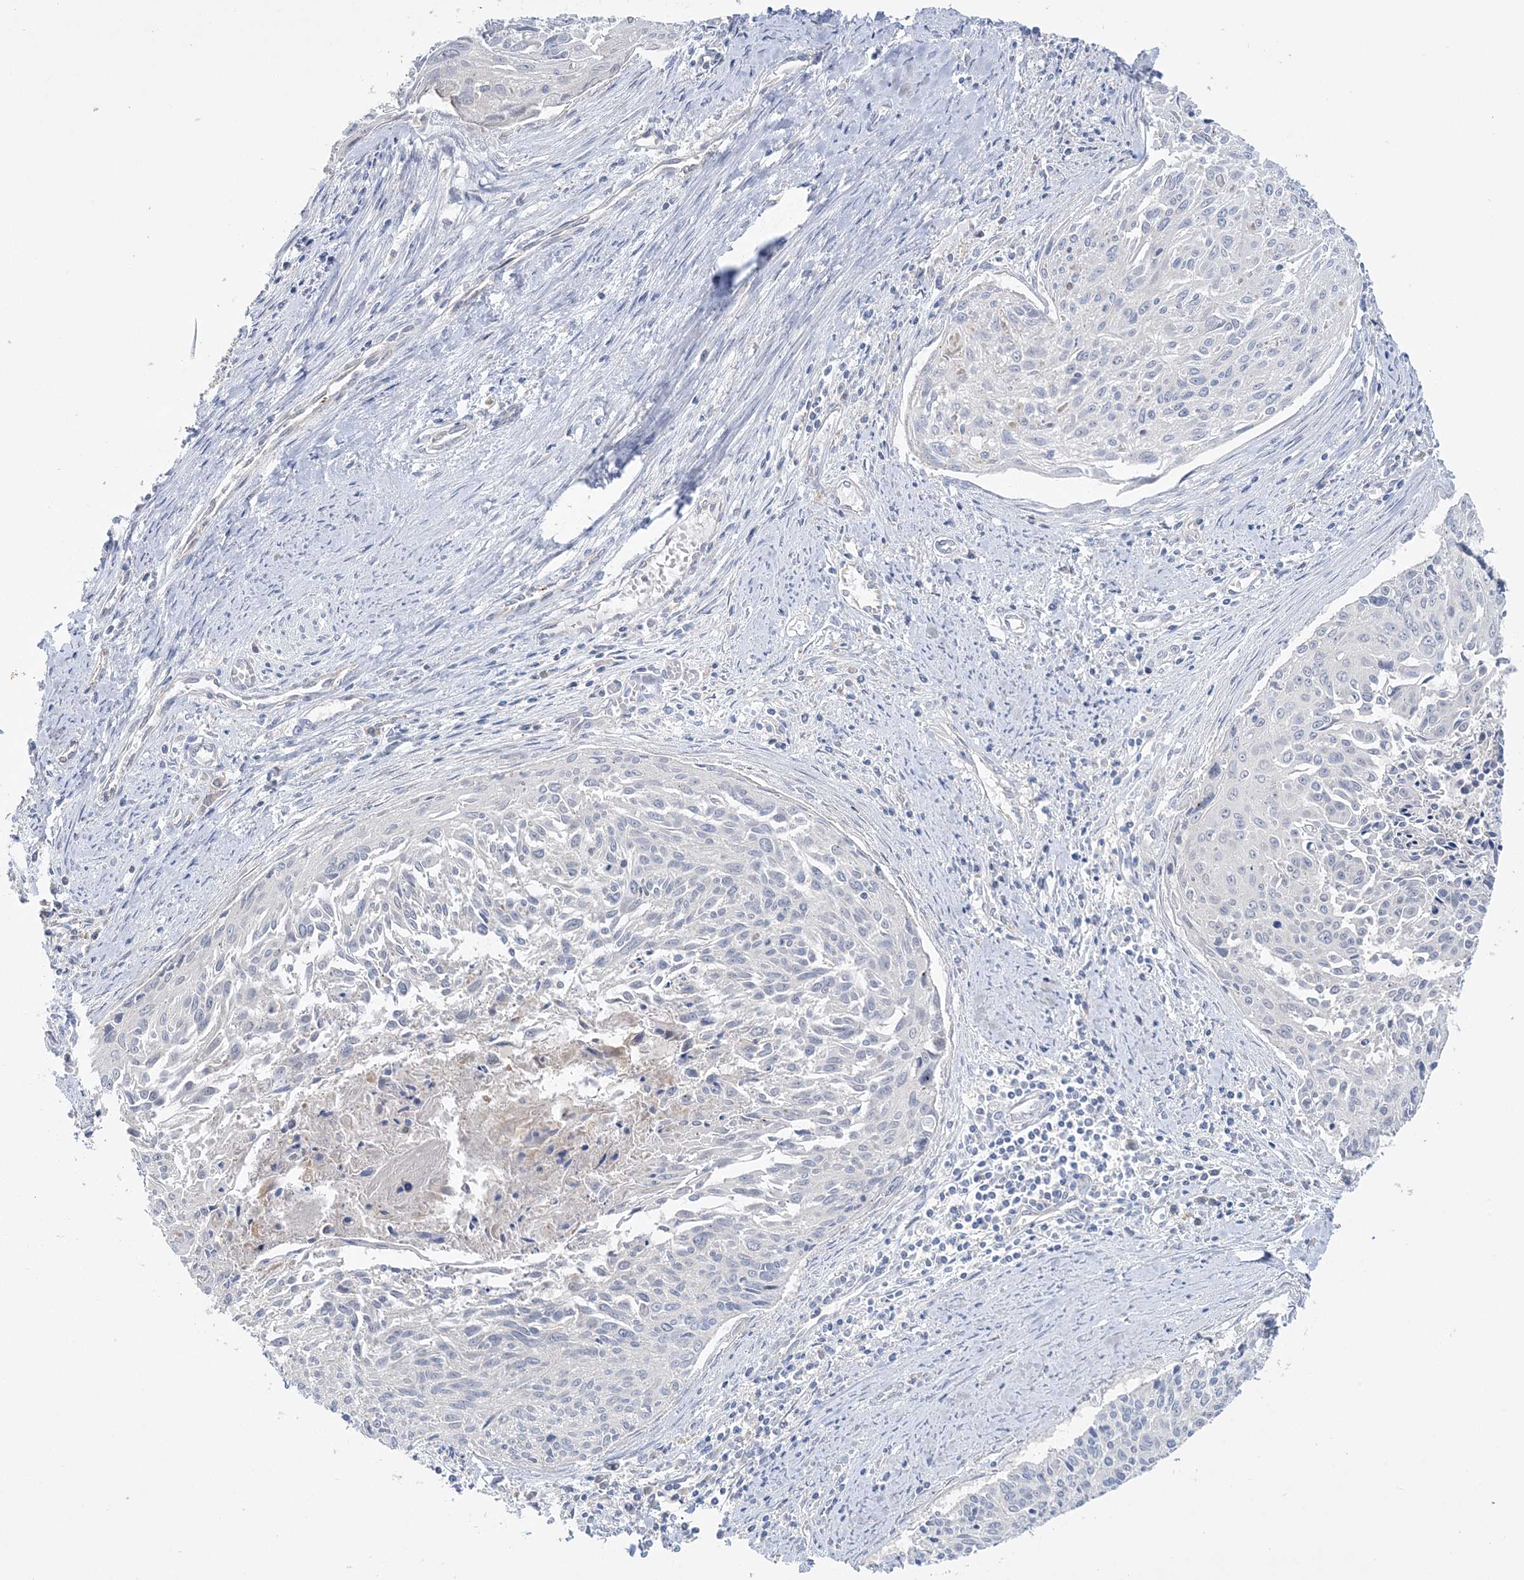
{"staining": {"intensity": "negative", "quantity": "none", "location": "none"}, "tissue": "cervical cancer", "cell_type": "Tumor cells", "image_type": "cancer", "snomed": [{"axis": "morphology", "description": "Squamous cell carcinoma, NOS"}, {"axis": "topography", "description": "Cervix"}], "caption": "A high-resolution photomicrograph shows IHC staining of cervical cancer, which demonstrates no significant staining in tumor cells.", "gene": "MMADHC", "patient": {"sex": "female", "age": 55}}